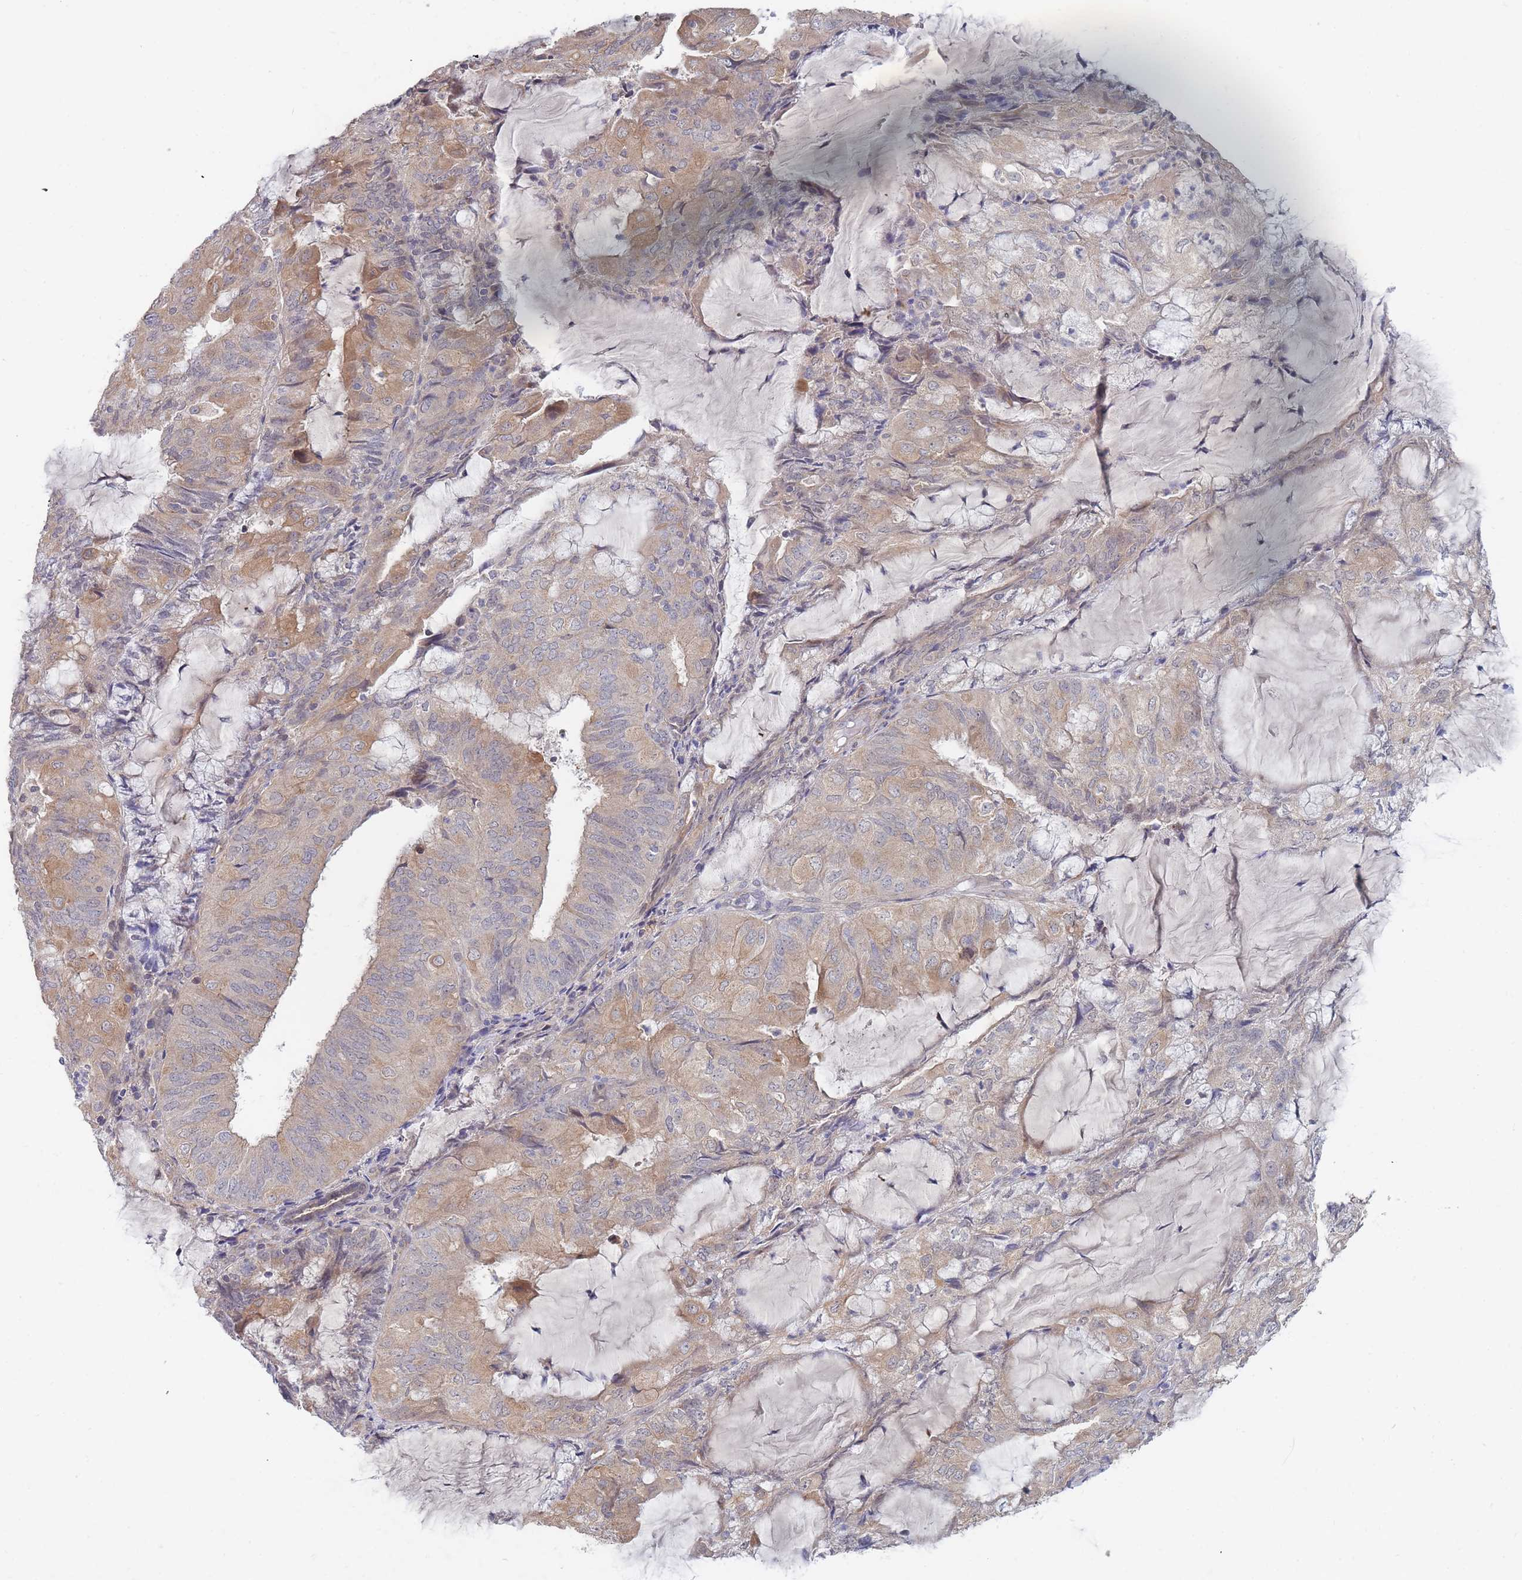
{"staining": {"intensity": "weak", "quantity": "25%-75%", "location": "cytoplasmic/membranous"}, "tissue": "endometrial cancer", "cell_type": "Tumor cells", "image_type": "cancer", "snomed": [{"axis": "morphology", "description": "Adenocarcinoma, NOS"}, {"axis": "topography", "description": "Endometrium"}], "caption": "A brown stain highlights weak cytoplasmic/membranous expression of a protein in human endometrial cancer (adenocarcinoma) tumor cells. The staining was performed using DAB (3,3'-diaminobenzidine) to visualize the protein expression in brown, while the nuclei were stained in blue with hematoxylin (Magnification: 20x).", "gene": "SLC35F5", "patient": {"sex": "female", "age": 81}}